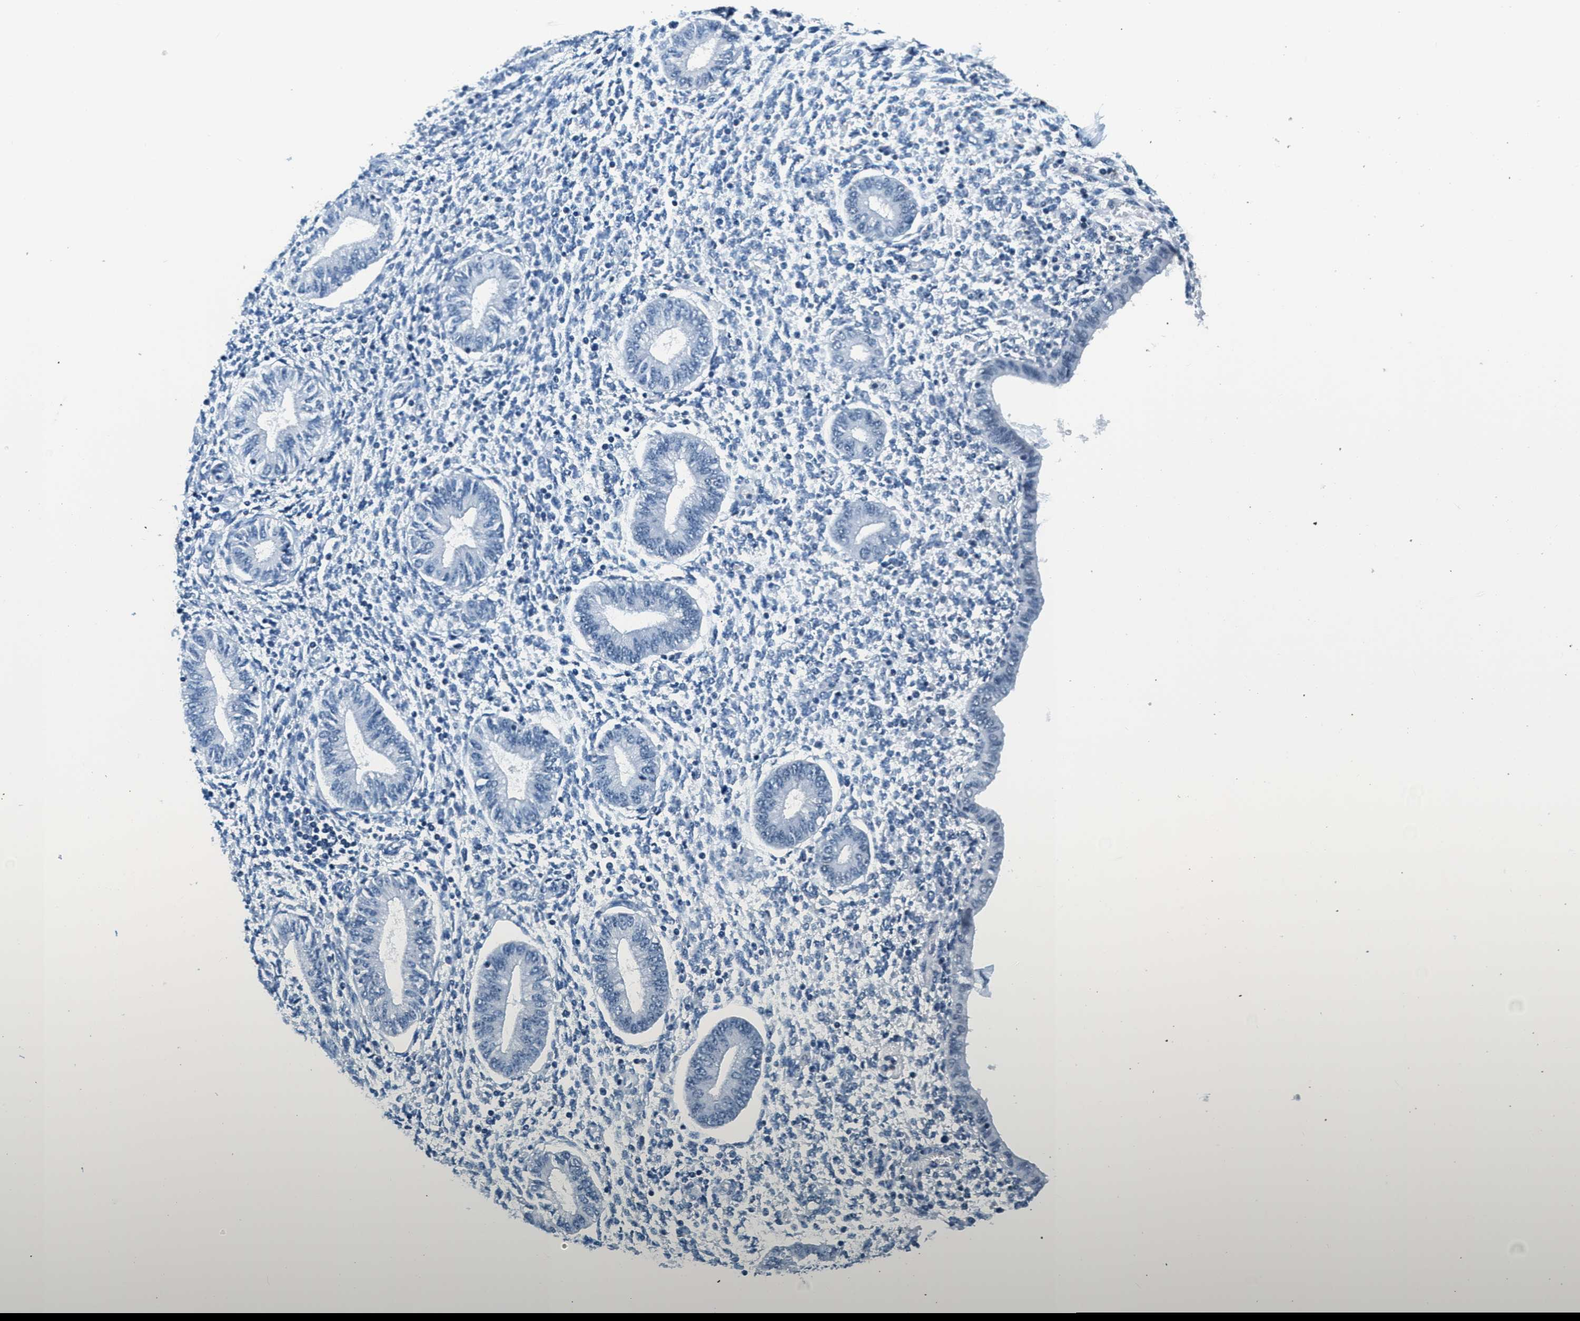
{"staining": {"intensity": "negative", "quantity": "none", "location": "none"}, "tissue": "endometrium", "cell_type": "Cells in endometrial stroma", "image_type": "normal", "snomed": [{"axis": "morphology", "description": "Normal tissue, NOS"}, {"axis": "topography", "description": "Endometrium"}], "caption": "Cells in endometrial stroma show no significant protein expression in benign endometrium. The staining is performed using DAB (3,3'-diaminobenzidine) brown chromogen with nuclei counter-stained in using hematoxylin.", "gene": "CA4", "patient": {"sex": "female", "age": 50}}